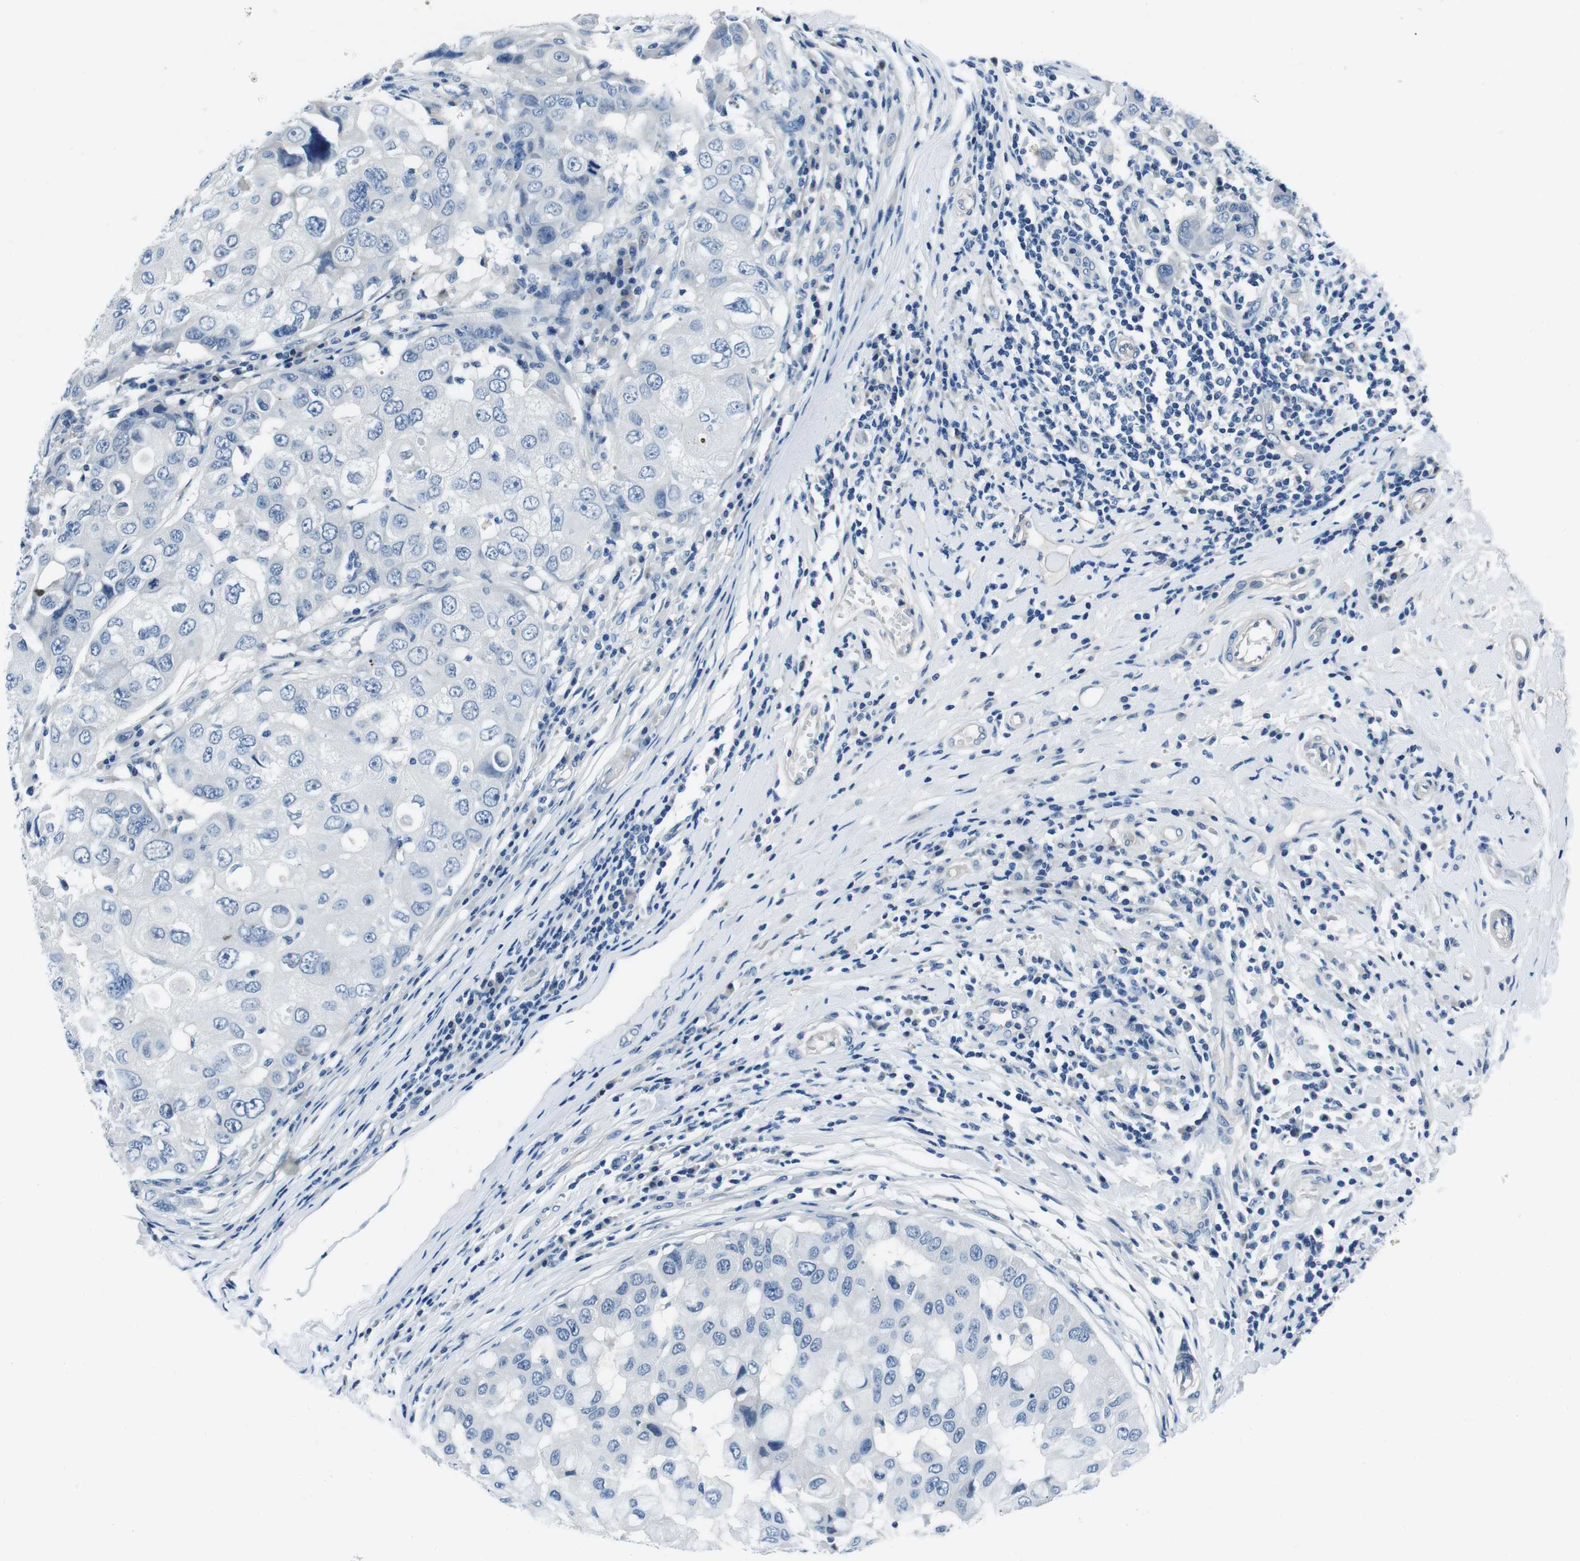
{"staining": {"intensity": "negative", "quantity": "none", "location": "none"}, "tissue": "breast cancer", "cell_type": "Tumor cells", "image_type": "cancer", "snomed": [{"axis": "morphology", "description": "Duct carcinoma"}, {"axis": "topography", "description": "Breast"}], "caption": "Human breast cancer stained for a protein using immunohistochemistry exhibits no staining in tumor cells.", "gene": "CASQ1", "patient": {"sex": "female", "age": 27}}